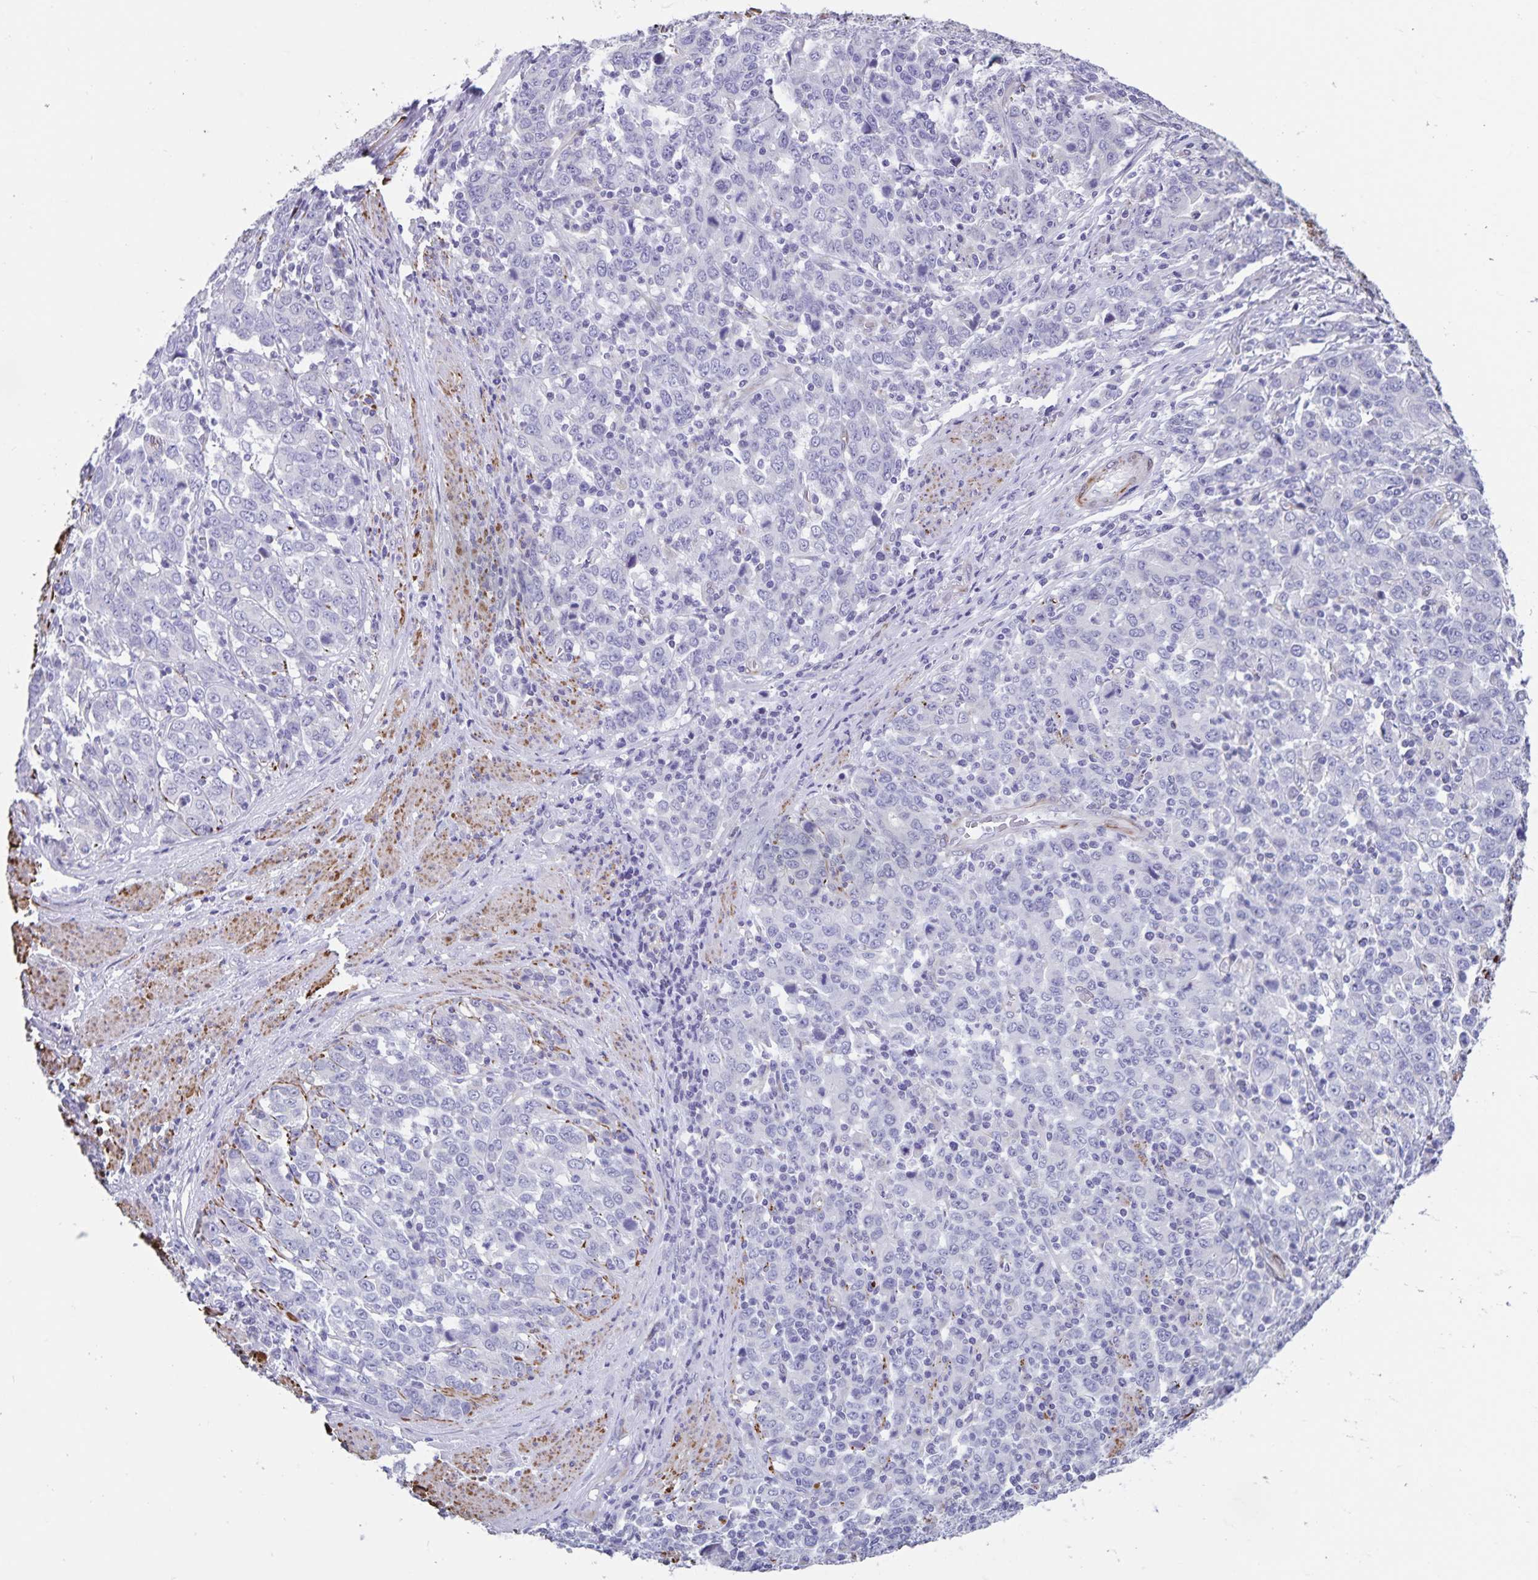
{"staining": {"intensity": "negative", "quantity": "none", "location": "none"}, "tissue": "stomach cancer", "cell_type": "Tumor cells", "image_type": "cancer", "snomed": [{"axis": "morphology", "description": "Adenocarcinoma, NOS"}, {"axis": "topography", "description": "Stomach, upper"}], "caption": "This is an immunohistochemistry micrograph of human adenocarcinoma (stomach). There is no positivity in tumor cells.", "gene": "SYNM", "patient": {"sex": "male", "age": 69}}